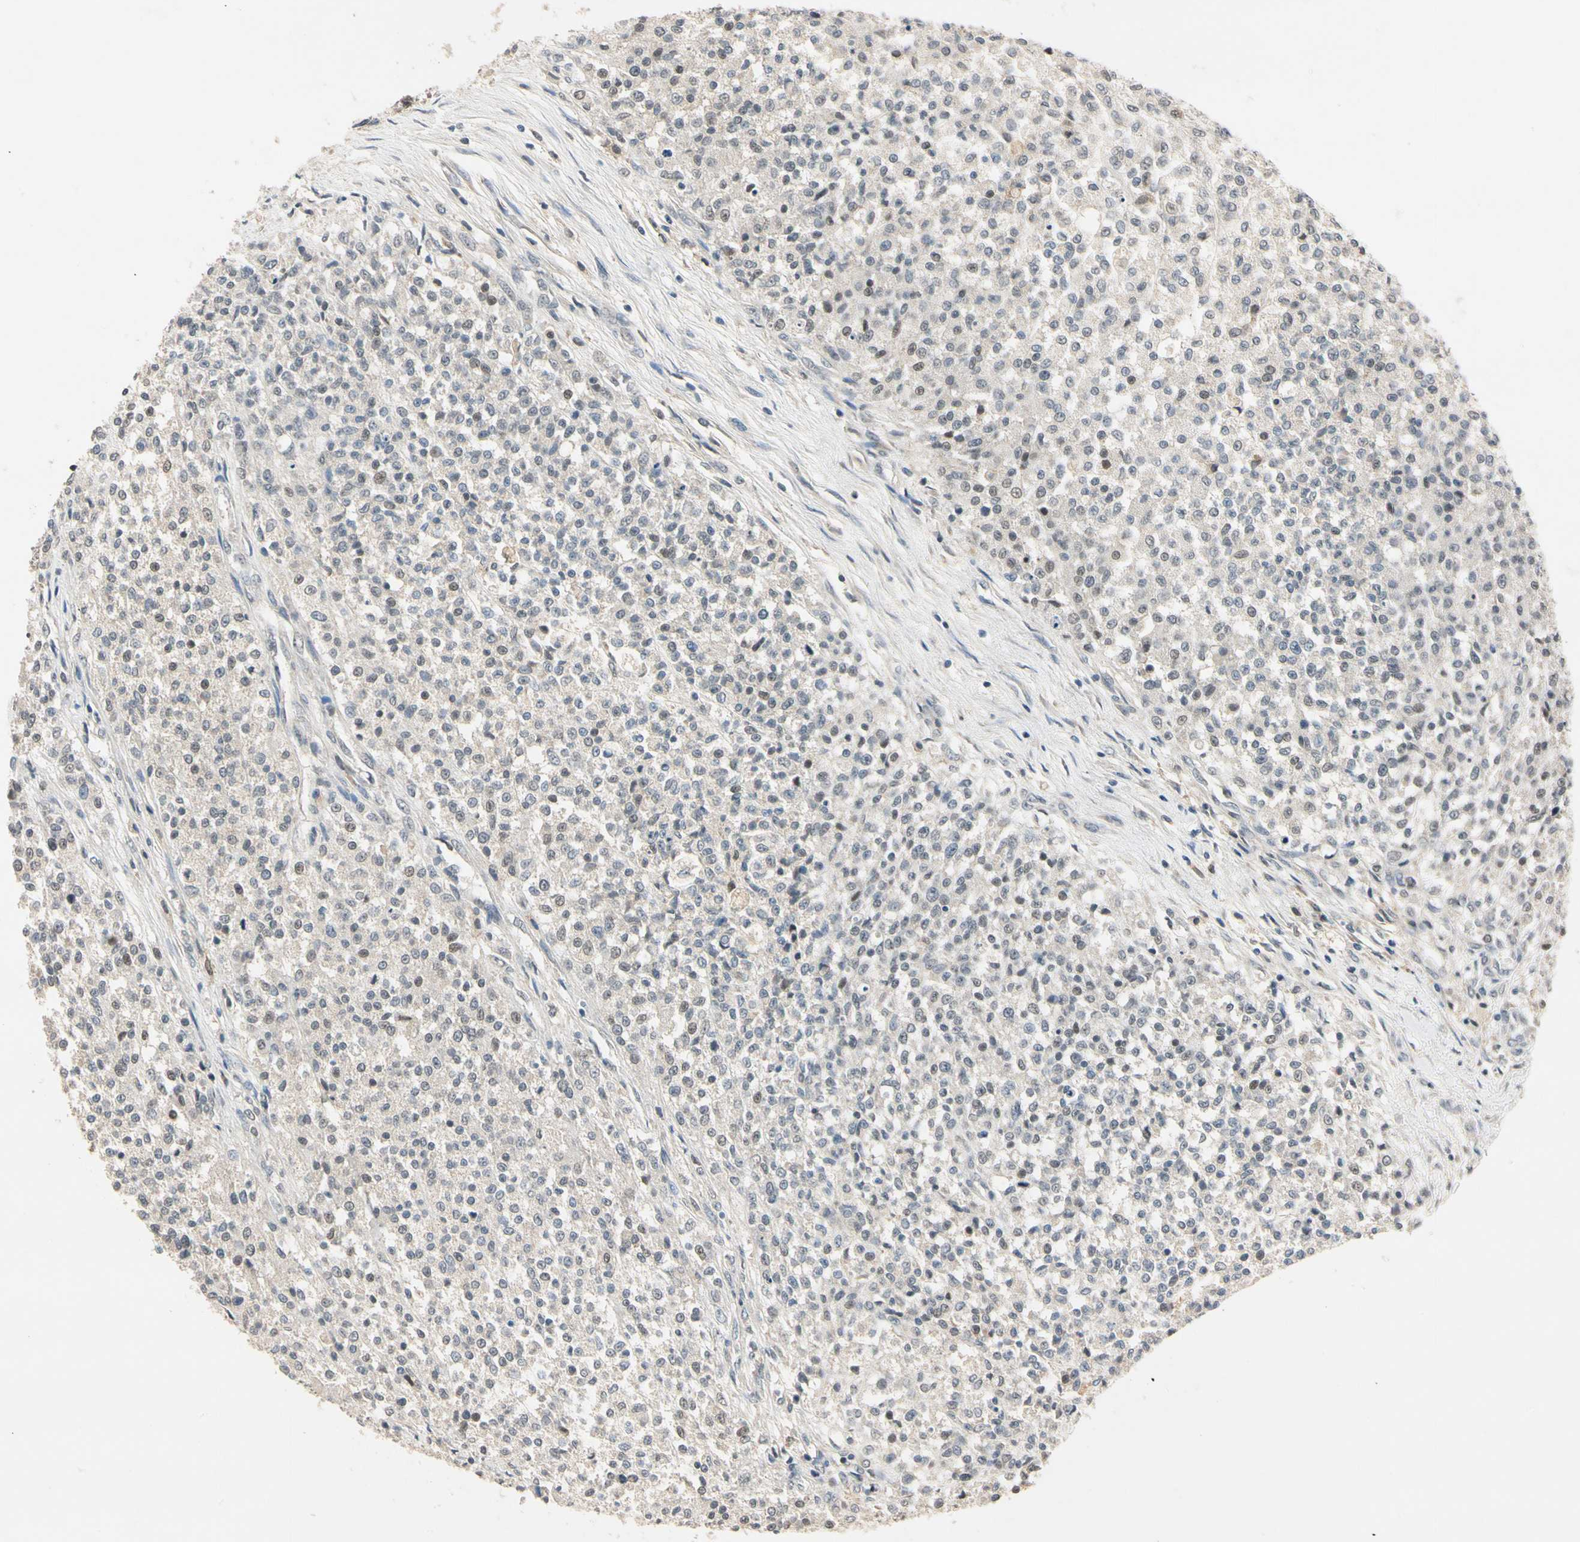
{"staining": {"intensity": "weak", "quantity": "<25%", "location": "nuclear"}, "tissue": "testis cancer", "cell_type": "Tumor cells", "image_type": "cancer", "snomed": [{"axis": "morphology", "description": "Seminoma, NOS"}, {"axis": "topography", "description": "Testis"}], "caption": "Testis cancer (seminoma) was stained to show a protein in brown. There is no significant positivity in tumor cells.", "gene": "RIOX2", "patient": {"sex": "male", "age": 59}}